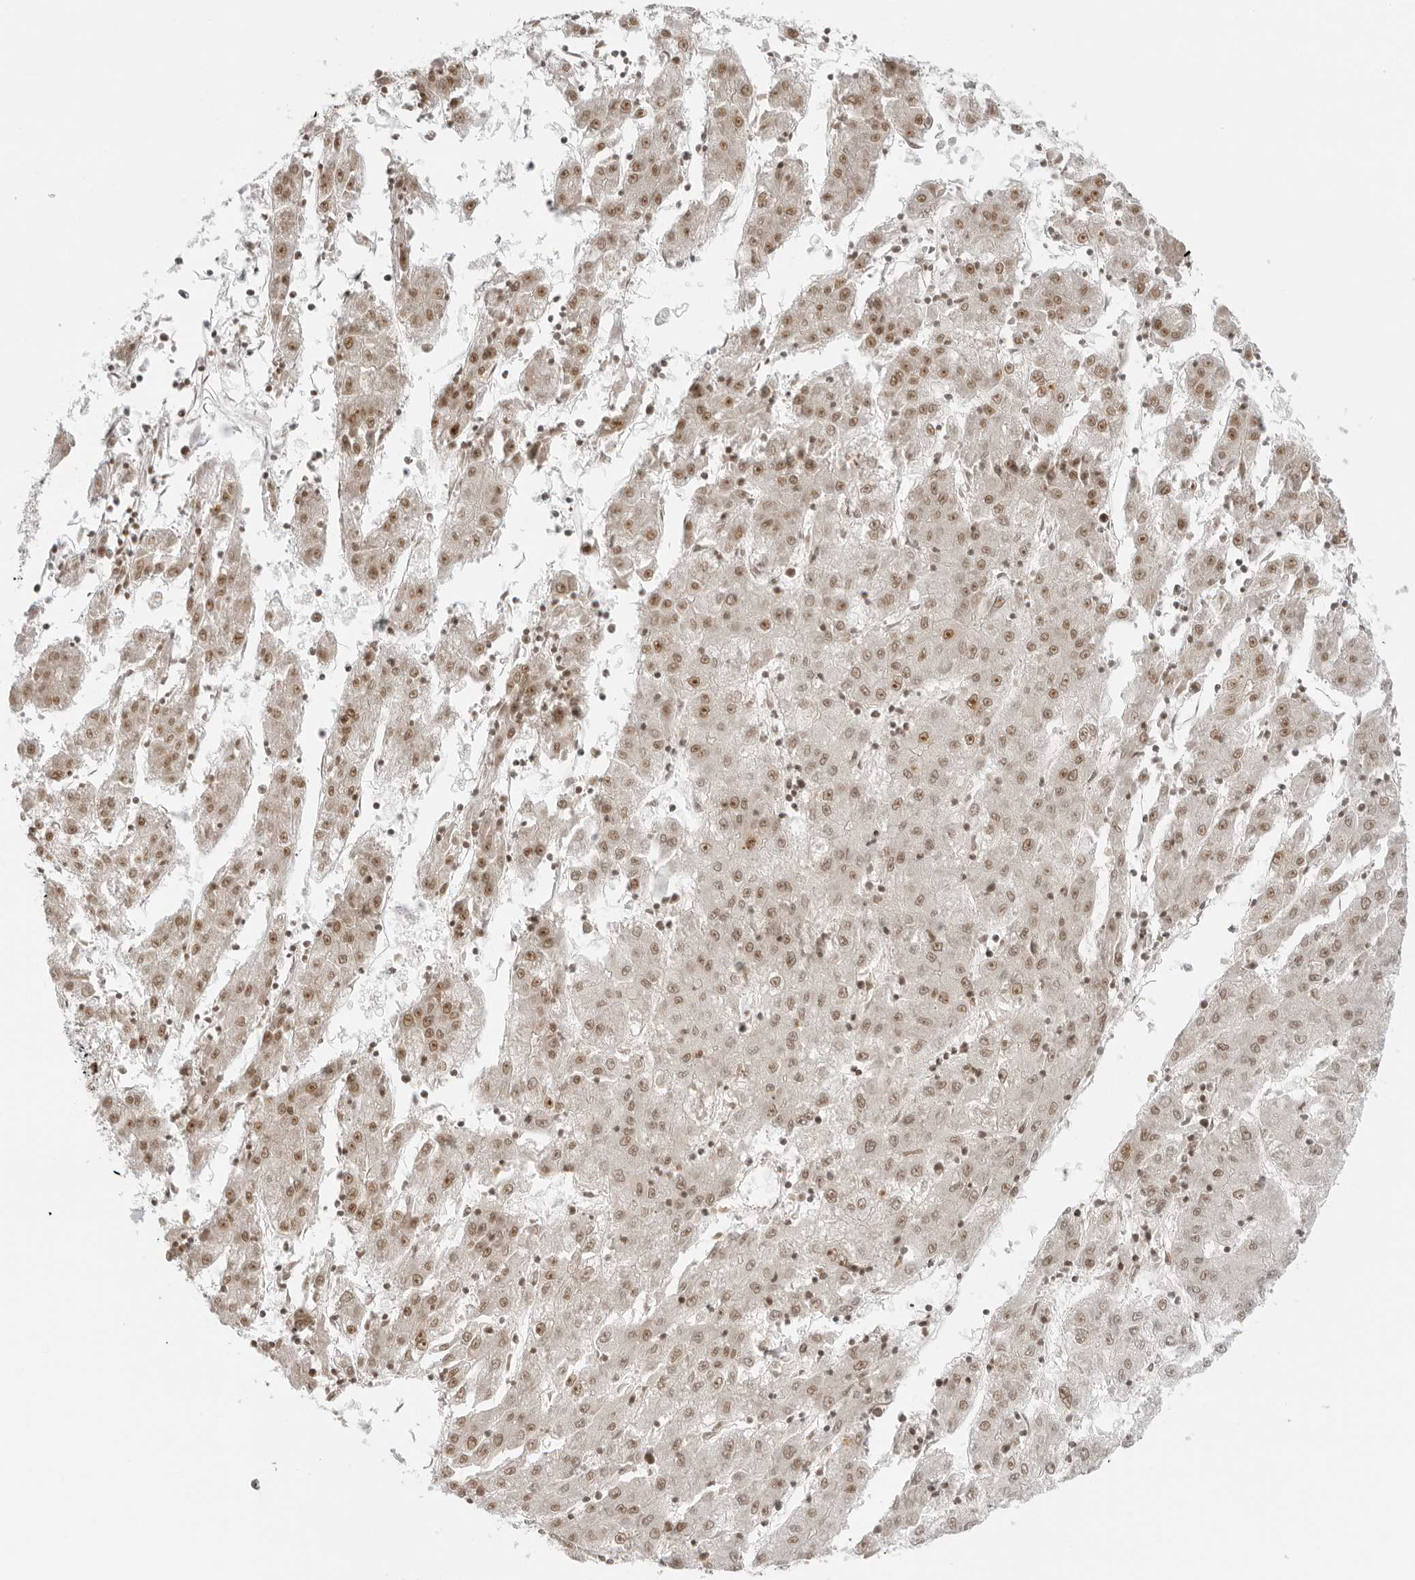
{"staining": {"intensity": "weak", "quantity": ">75%", "location": "nuclear"}, "tissue": "liver cancer", "cell_type": "Tumor cells", "image_type": "cancer", "snomed": [{"axis": "morphology", "description": "Carcinoma, Hepatocellular, NOS"}, {"axis": "topography", "description": "Liver"}], "caption": "This is an image of immunohistochemistry staining of liver hepatocellular carcinoma, which shows weak expression in the nuclear of tumor cells.", "gene": "RCC1", "patient": {"sex": "male", "age": 72}}